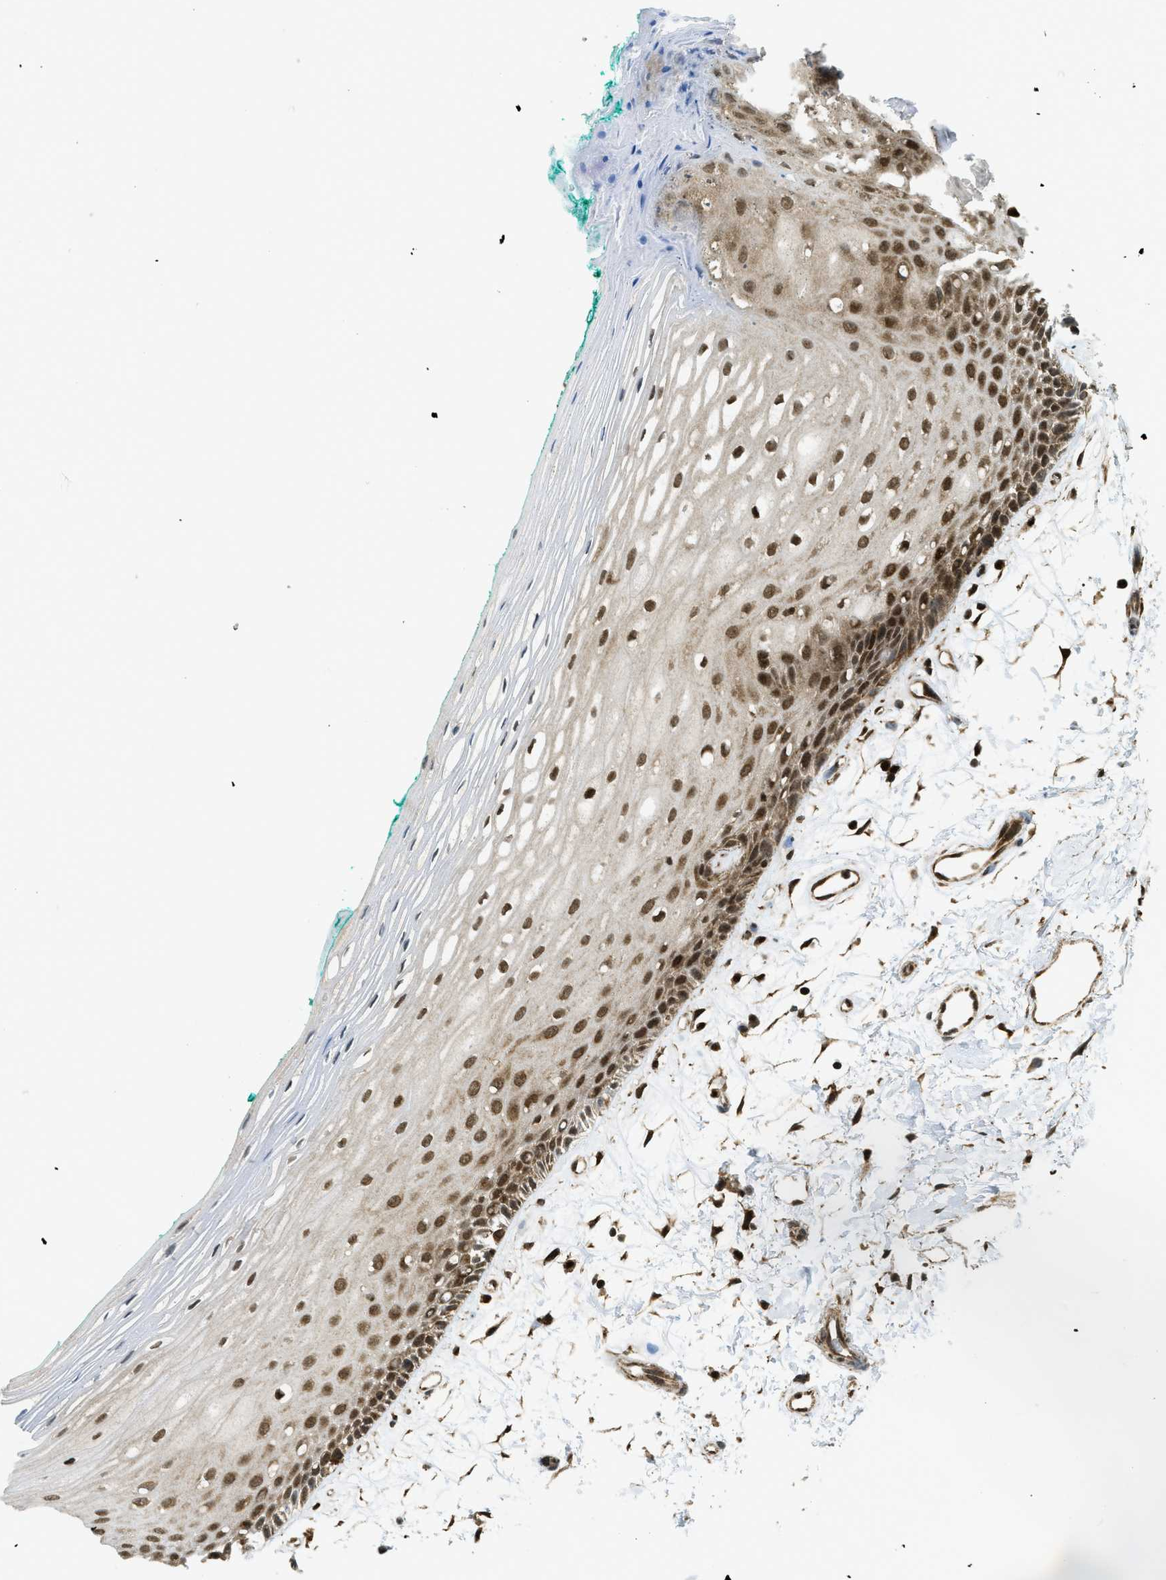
{"staining": {"intensity": "strong", "quantity": "25%-75%", "location": "cytoplasmic/membranous,nuclear"}, "tissue": "oral mucosa", "cell_type": "Squamous epithelial cells", "image_type": "normal", "snomed": [{"axis": "morphology", "description": "Normal tissue, NOS"}, {"axis": "topography", "description": "Skeletal muscle"}, {"axis": "topography", "description": "Oral tissue"}, {"axis": "topography", "description": "Peripheral nerve tissue"}], "caption": "Immunohistochemical staining of benign oral mucosa demonstrates strong cytoplasmic/membranous,nuclear protein staining in about 25%-75% of squamous epithelial cells. (DAB (3,3'-diaminobenzidine) = brown stain, brightfield microscopy at high magnification).", "gene": "TNPO1", "patient": {"sex": "female", "age": 84}}